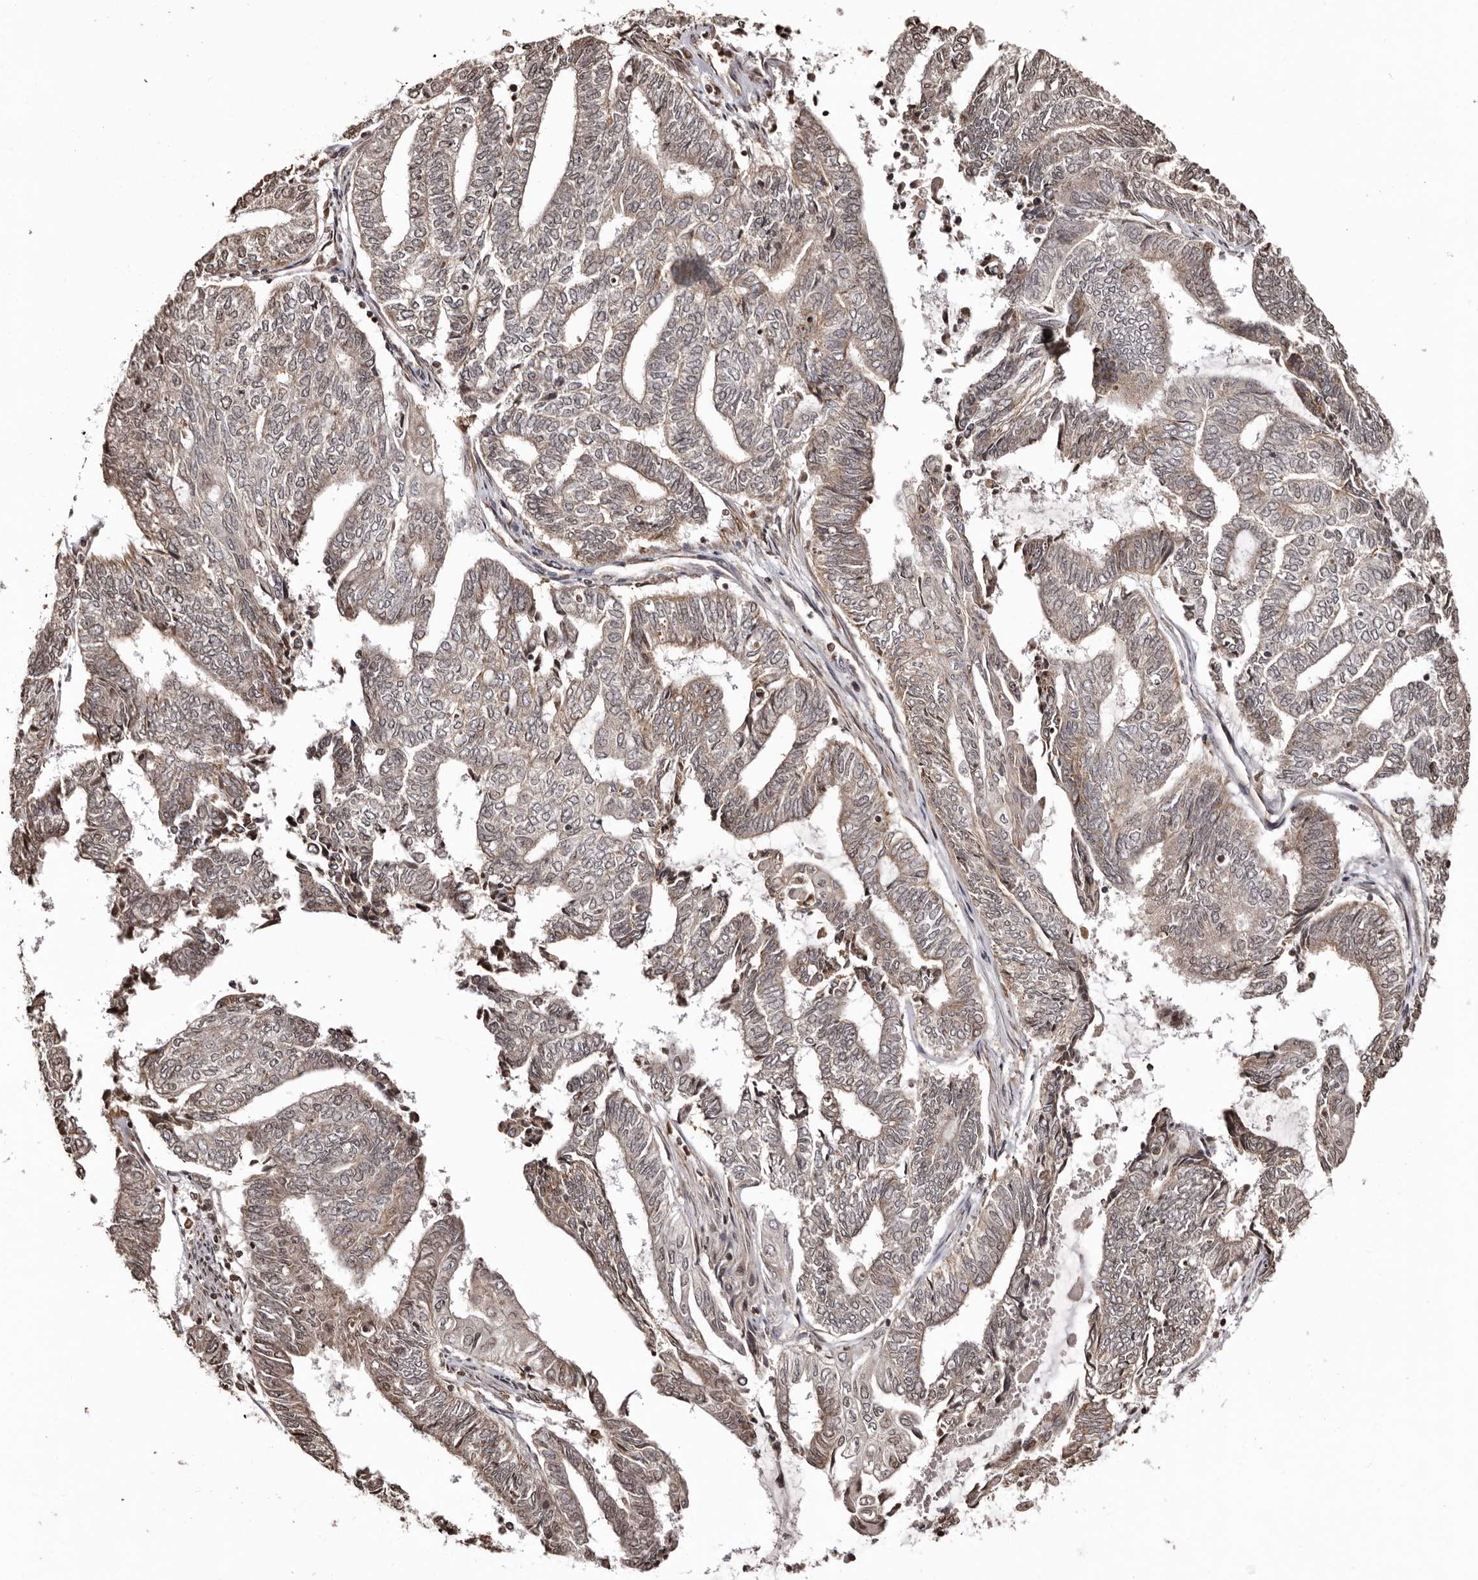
{"staining": {"intensity": "weak", "quantity": "25%-75%", "location": "cytoplasmic/membranous"}, "tissue": "endometrial cancer", "cell_type": "Tumor cells", "image_type": "cancer", "snomed": [{"axis": "morphology", "description": "Adenocarcinoma, NOS"}, {"axis": "topography", "description": "Uterus"}, {"axis": "topography", "description": "Endometrium"}], "caption": "IHC of endometrial cancer demonstrates low levels of weak cytoplasmic/membranous staining in approximately 25%-75% of tumor cells.", "gene": "CCDC190", "patient": {"sex": "female", "age": 70}}